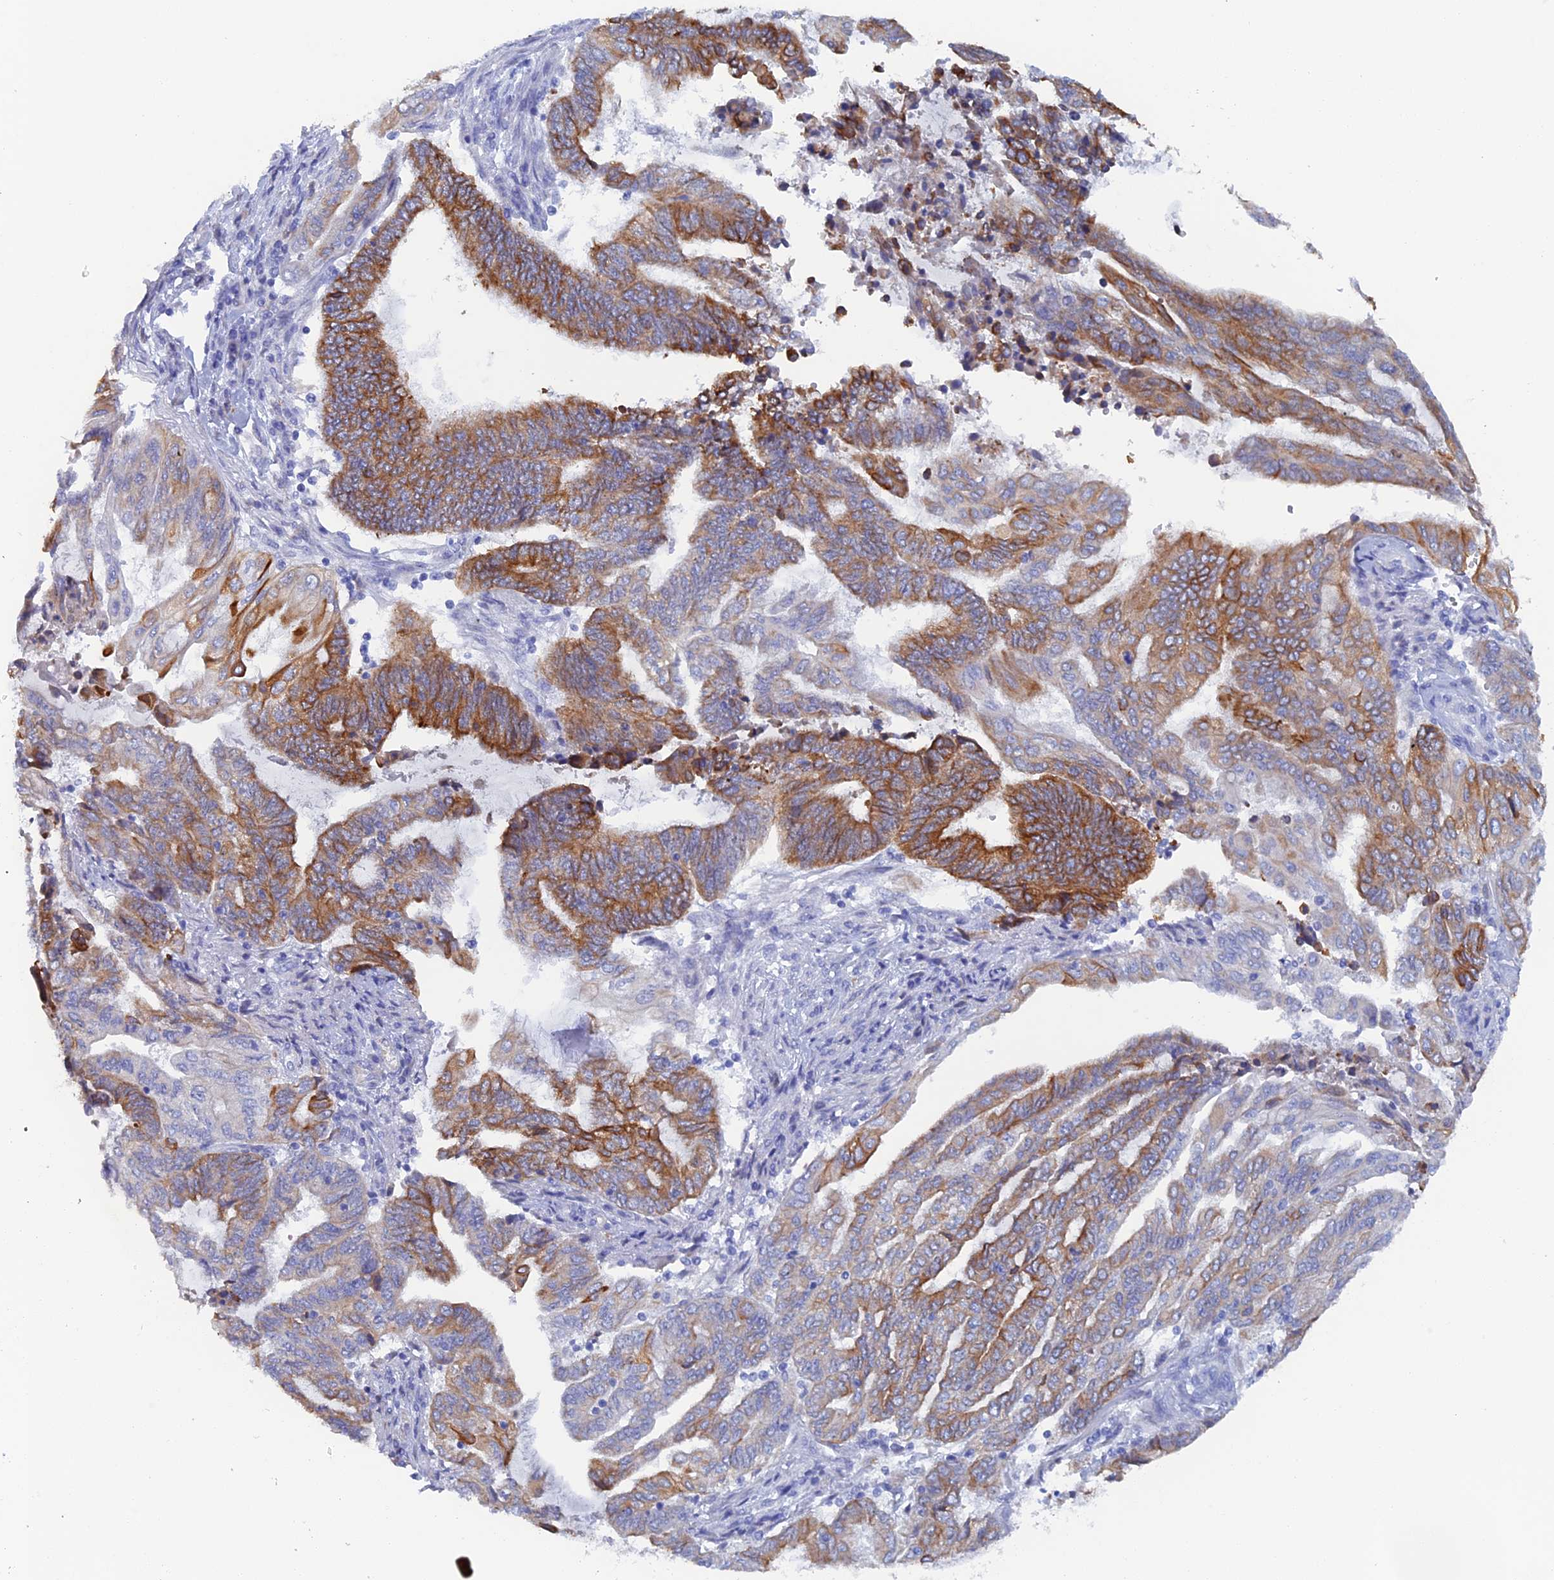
{"staining": {"intensity": "strong", "quantity": ">75%", "location": "cytoplasmic/membranous"}, "tissue": "endometrial cancer", "cell_type": "Tumor cells", "image_type": "cancer", "snomed": [{"axis": "morphology", "description": "Adenocarcinoma, NOS"}, {"axis": "topography", "description": "Uterus"}, {"axis": "topography", "description": "Endometrium"}], "caption": "Immunohistochemical staining of human endometrial adenocarcinoma demonstrates high levels of strong cytoplasmic/membranous staining in approximately >75% of tumor cells.", "gene": "COG7", "patient": {"sex": "female", "age": 70}}